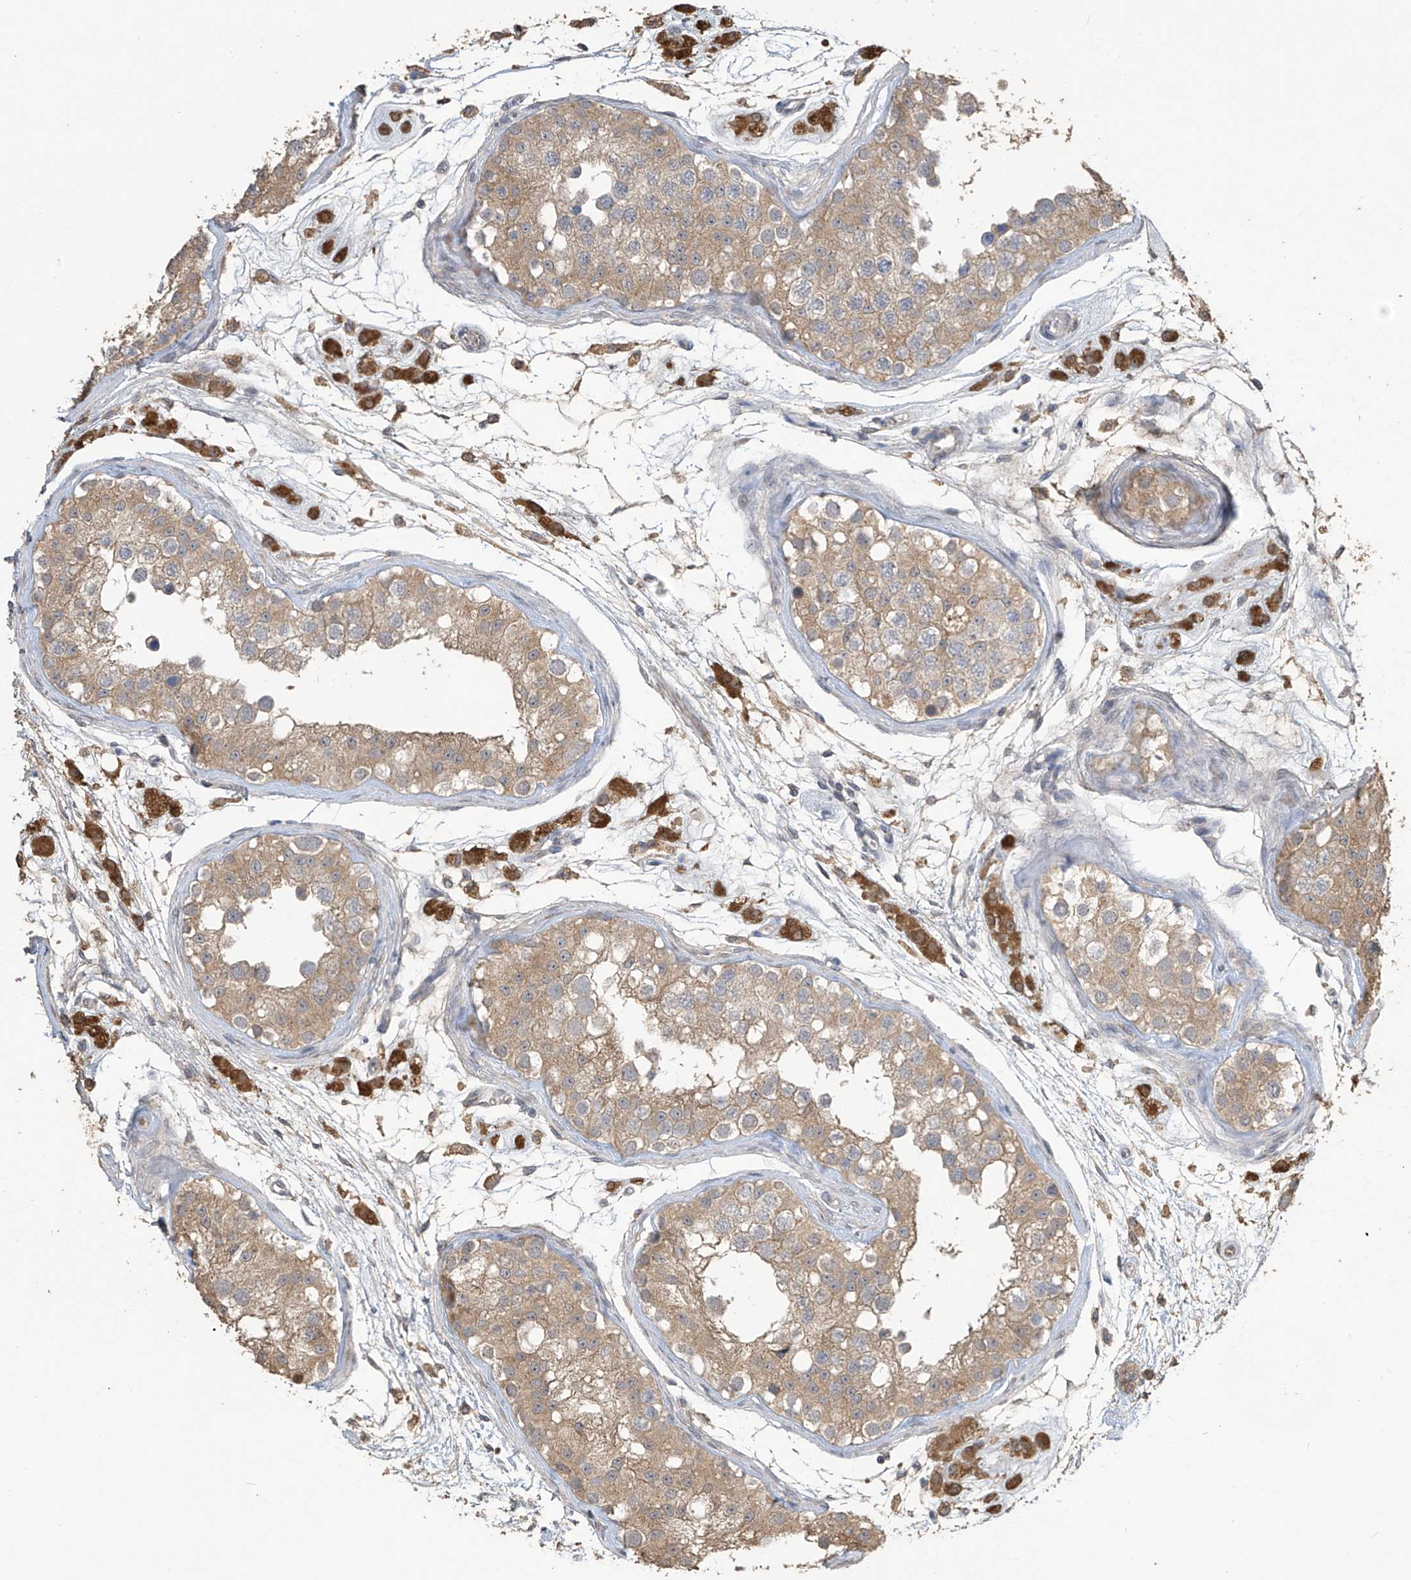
{"staining": {"intensity": "moderate", "quantity": ">75%", "location": "cytoplasmic/membranous"}, "tissue": "testis", "cell_type": "Cells in seminiferous ducts", "image_type": "normal", "snomed": [{"axis": "morphology", "description": "Normal tissue, NOS"}, {"axis": "morphology", "description": "Adenocarcinoma, metastatic, NOS"}, {"axis": "topography", "description": "Testis"}], "caption": "Cells in seminiferous ducts display moderate cytoplasmic/membranous expression in approximately >75% of cells in unremarkable testis. (IHC, brightfield microscopy, high magnification).", "gene": "SLFN14", "patient": {"sex": "male", "age": 26}}